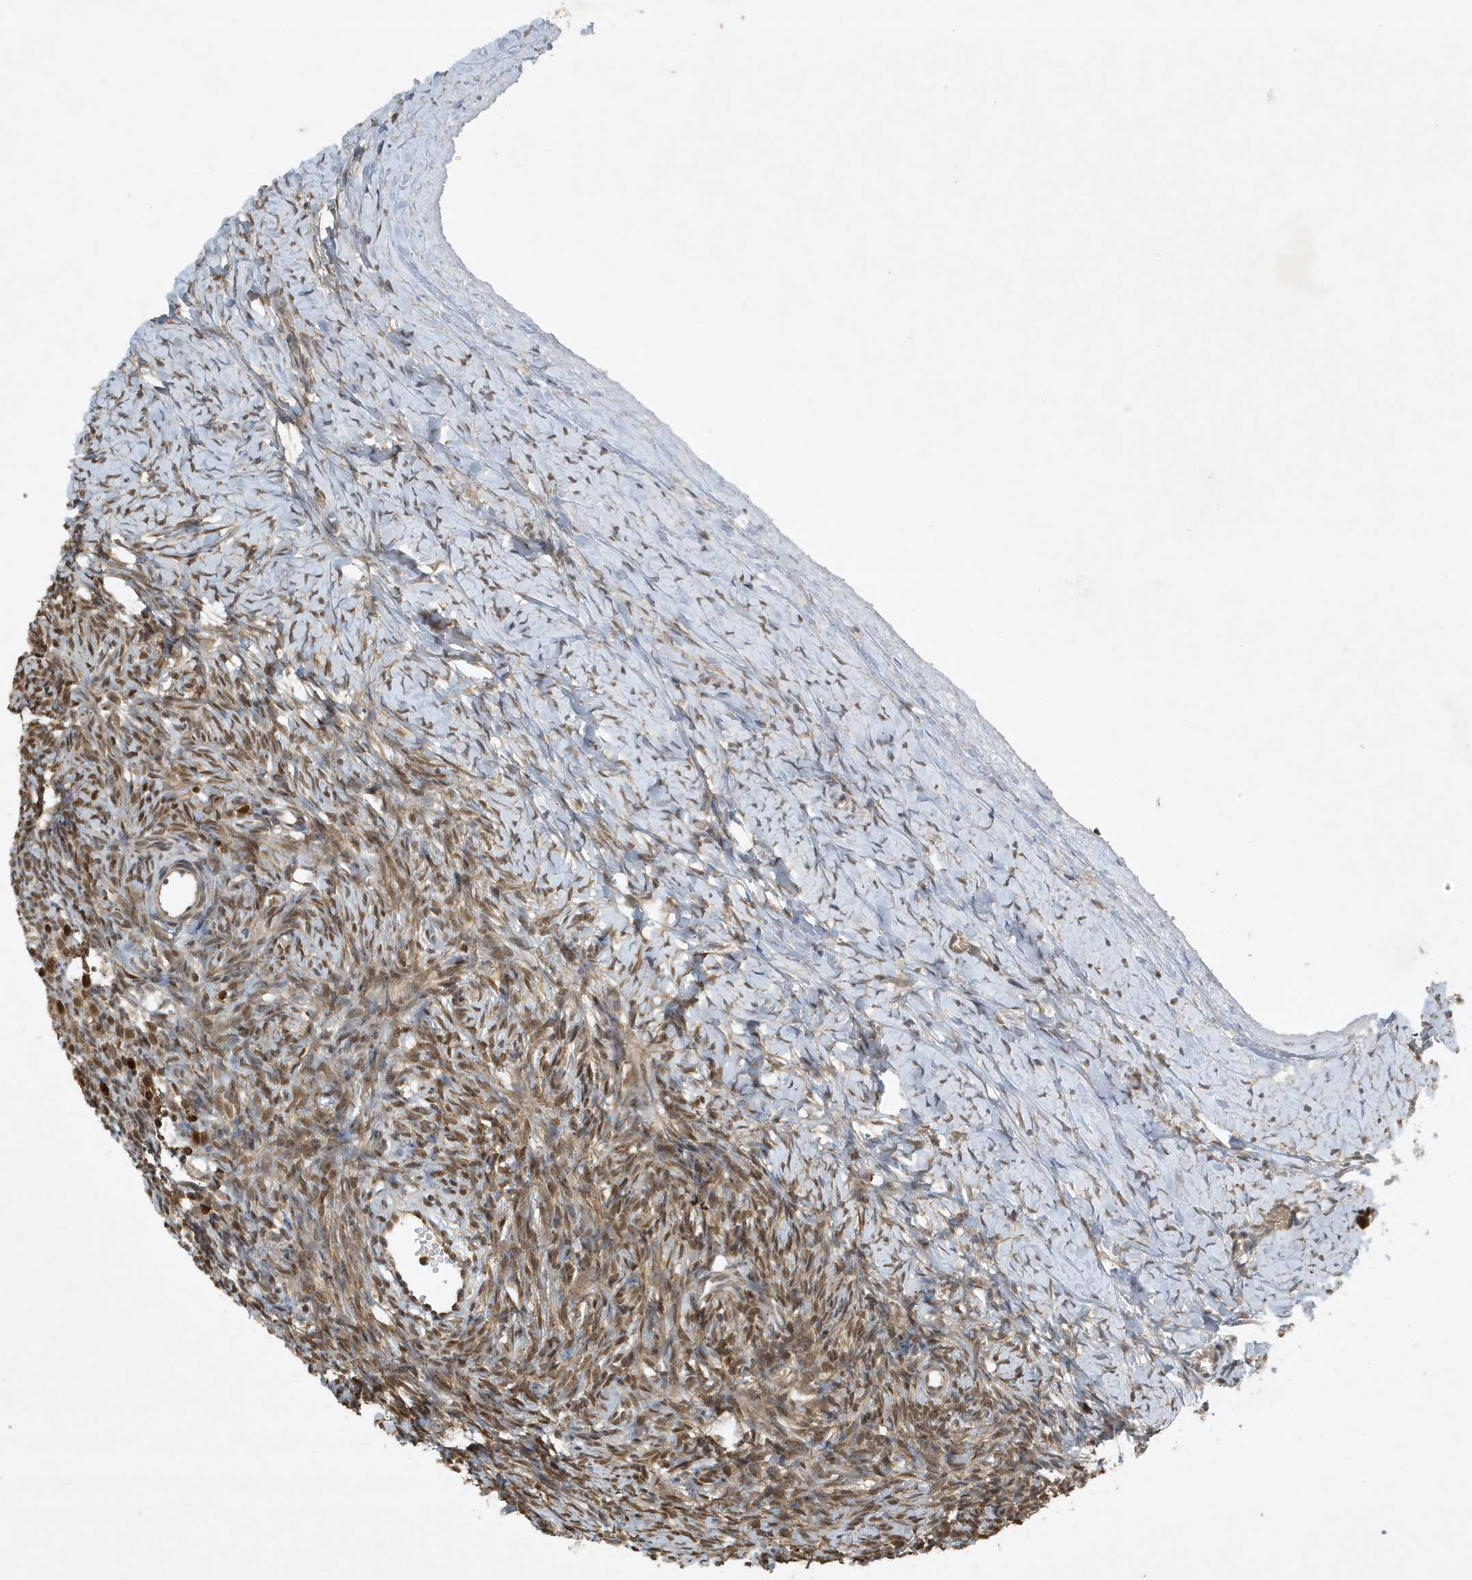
{"staining": {"intensity": "moderate", "quantity": ">75%", "location": "cytoplasmic/membranous,nuclear"}, "tissue": "ovary", "cell_type": "Ovarian stroma cells", "image_type": "normal", "snomed": [{"axis": "morphology", "description": "Normal tissue, NOS"}, {"axis": "morphology", "description": "Developmental malformation"}, {"axis": "topography", "description": "Ovary"}], "caption": "Normal ovary was stained to show a protein in brown. There is medium levels of moderate cytoplasmic/membranous,nuclear expression in approximately >75% of ovarian stroma cells.", "gene": "HSPA1A", "patient": {"sex": "female", "age": 39}}